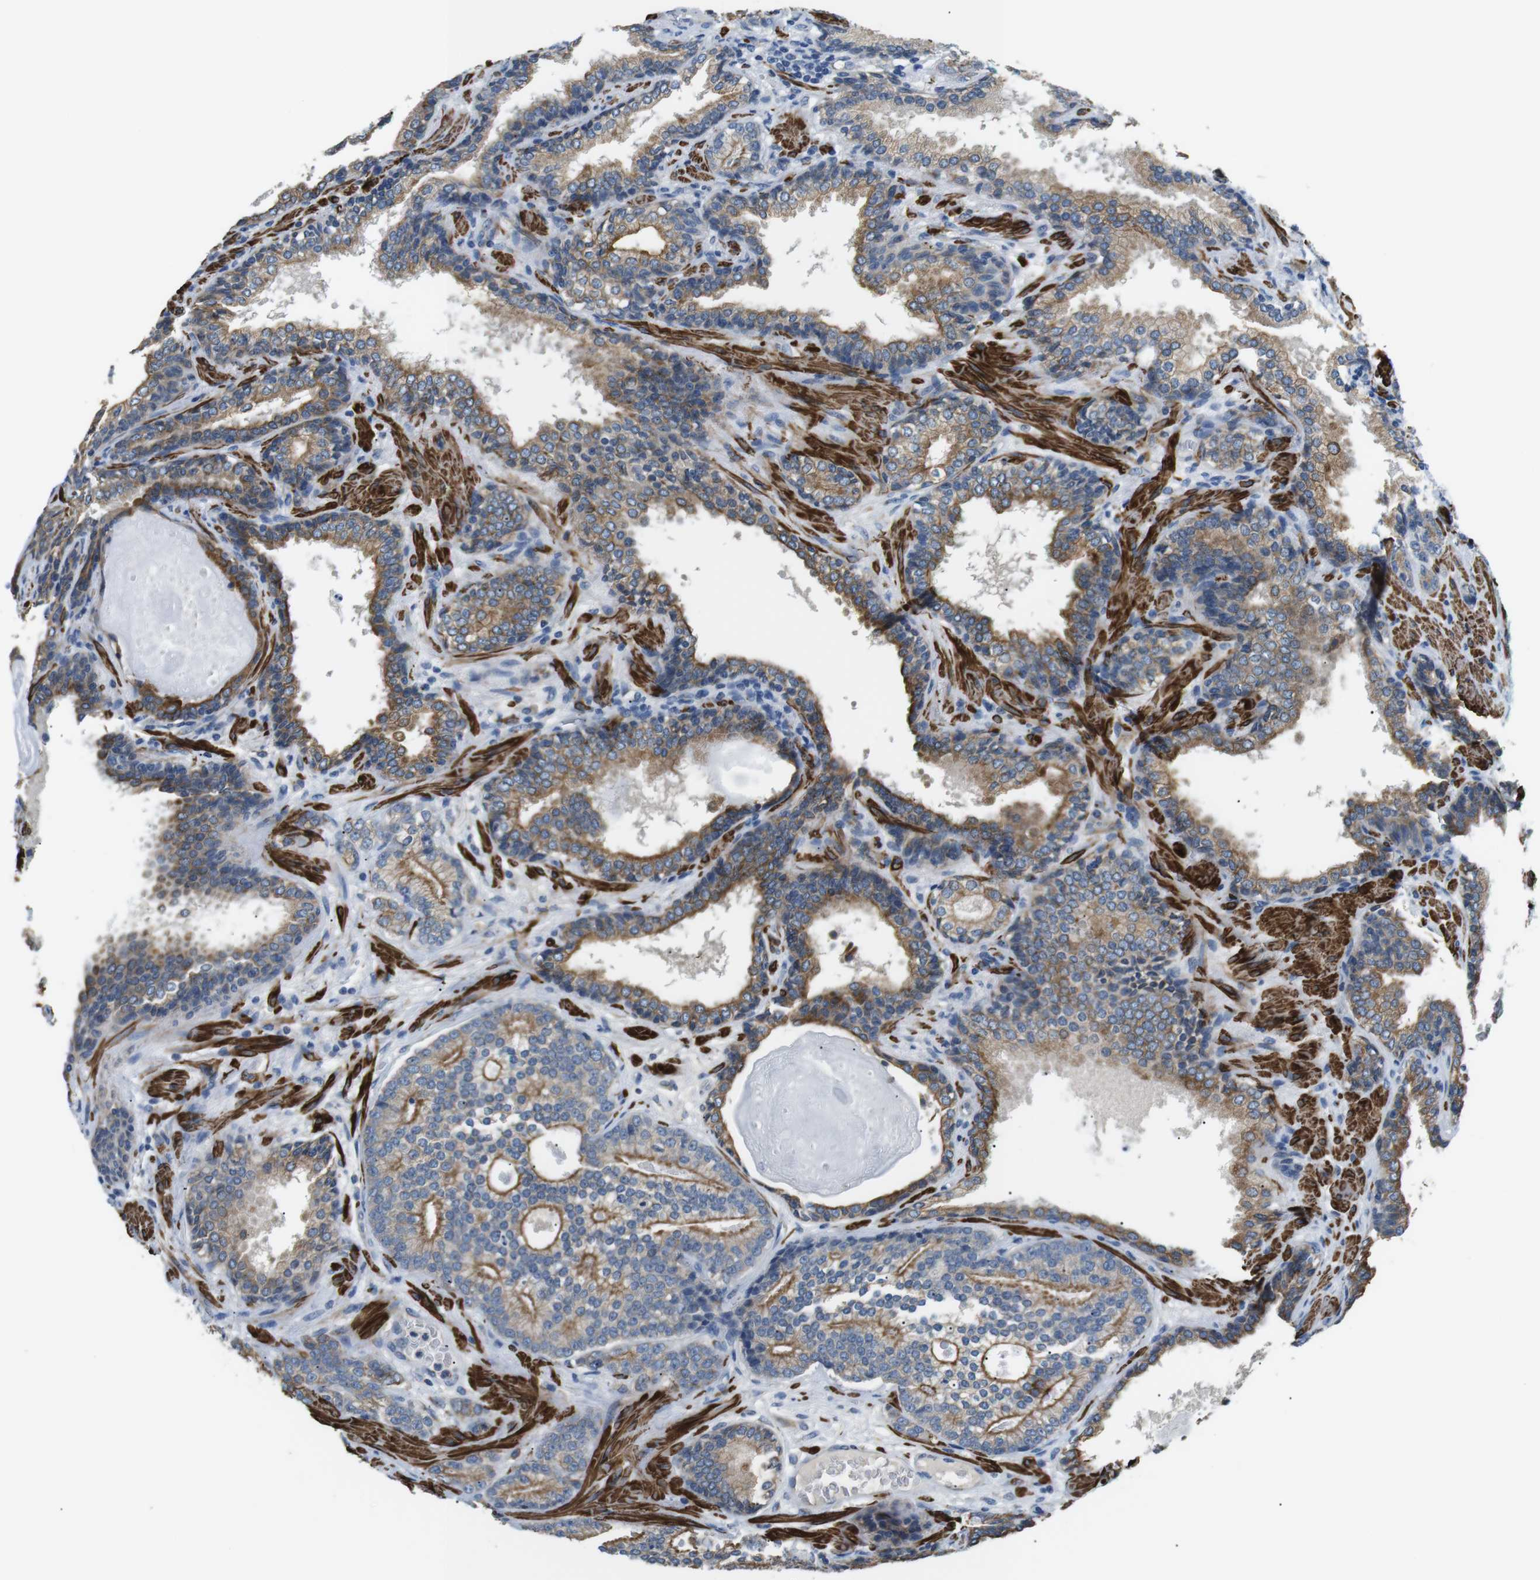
{"staining": {"intensity": "moderate", "quantity": ">75%", "location": "cytoplasmic/membranous"}, "tissue": "prostate cancer", "cell_type": "Tumor cells", "image_type": "cancer", "snomed": [{"axis": "morphology", "description": "Adenocarcinoma, High grade"}, {"axis": "topography", "description": "Prostate"}], "caption": "IHC histopathology image of neoplastic tissue: human adenocarcinoma (high-grade) (prostate) stained using IHC shows medium levels of moderate protein expression localized specifically in the cytoplasmic/membranous of tumor cells, appearing as a cytoplasmic/membranous brown color.", "gene": "UNC5CL", "patient": {"sex": "male", "age": 61}}